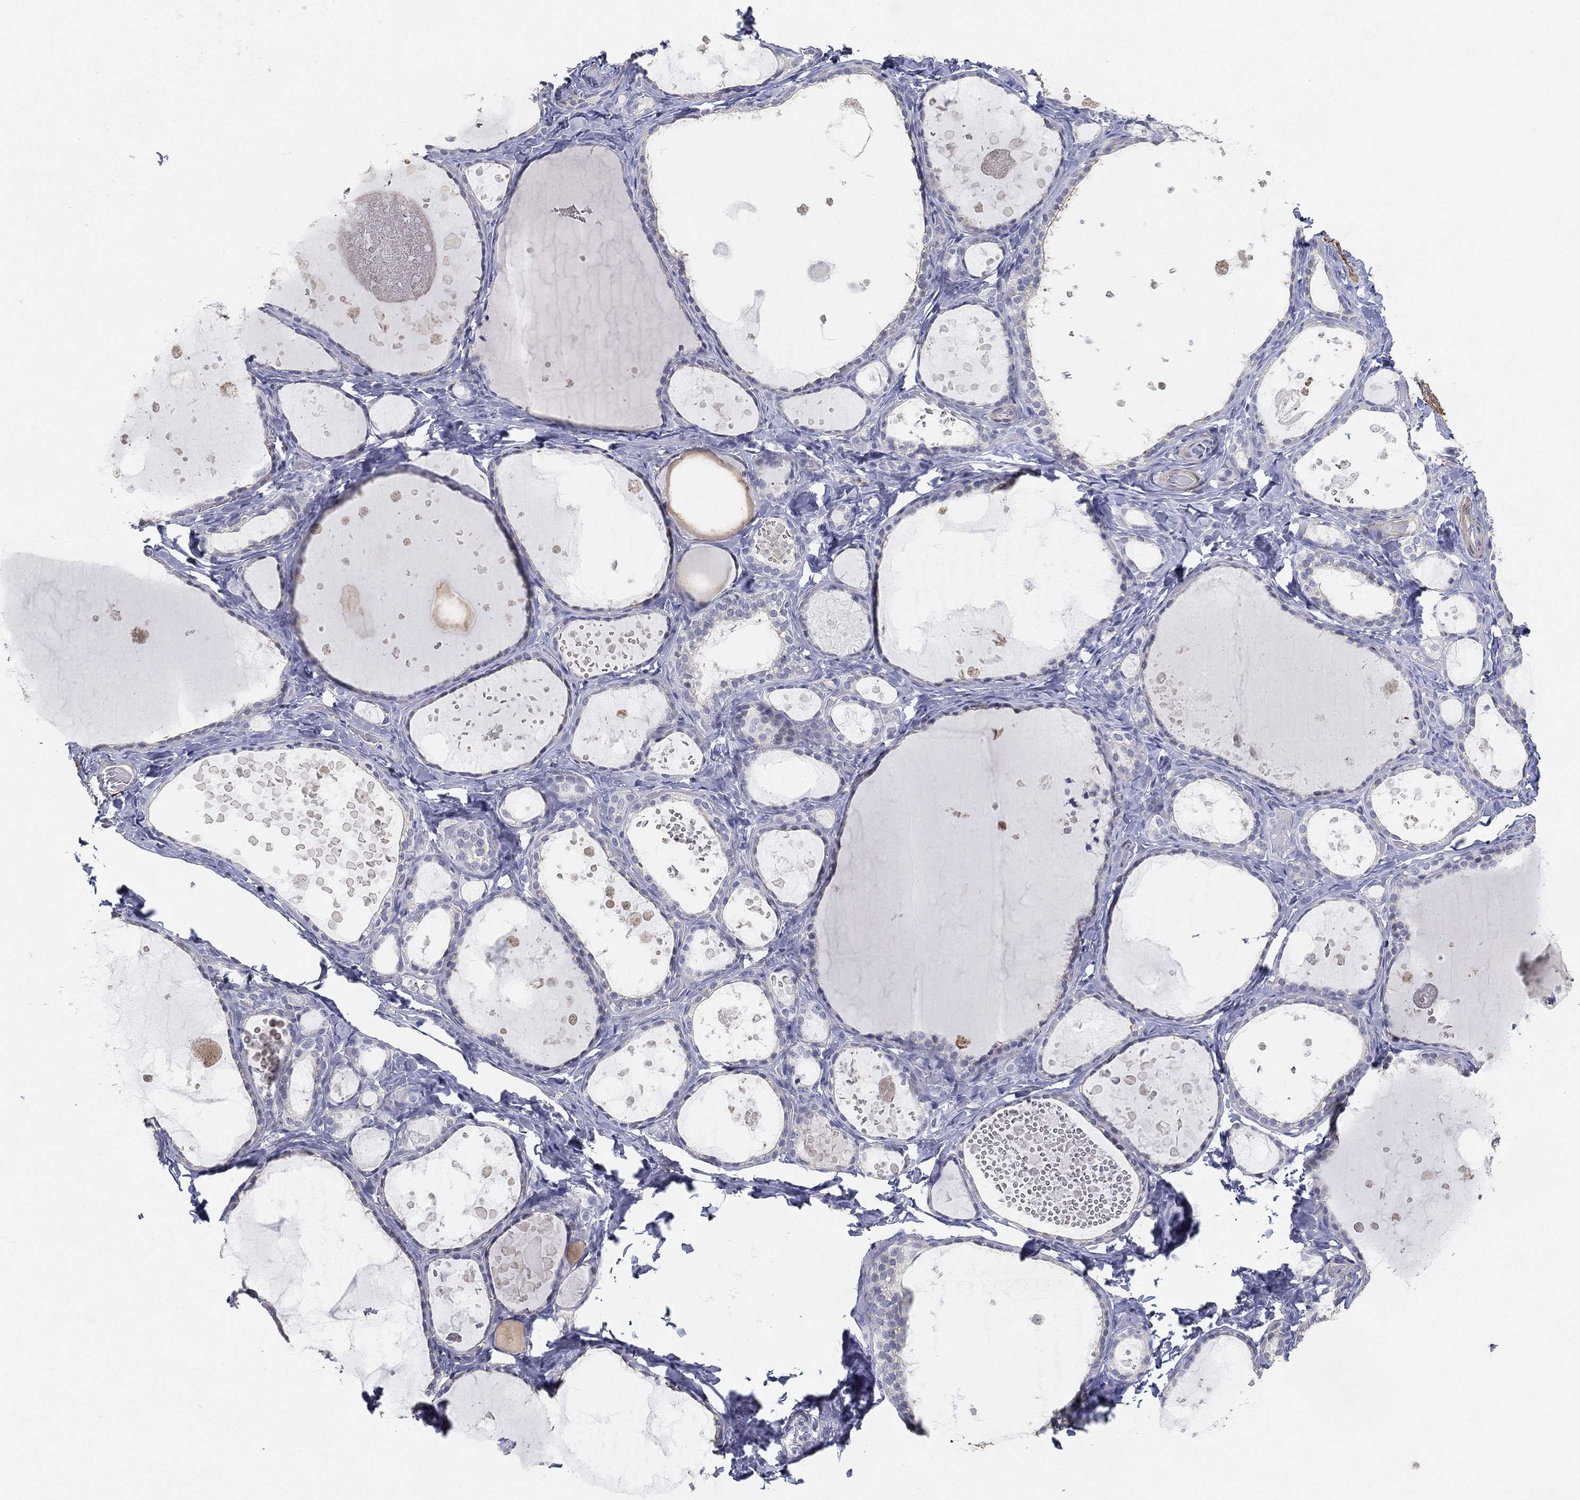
{"staining": {"intensity": "negative", "quantity": "none", "location": "none"}, "tissue": "thyroid gland", "cell_type": "Glandular cells", "image_type": "normal", "snomed": [{"axis": "morphology", "description": "Normal tissue, NOS"}, {"axis": "topography", "description": "Thyroid gland"}], "caption": "High power microscopy photomicrograph of an immunohistochemistry (IHC) micrograph of normal thyroid gland, revealing no significant staining in glandular cells.", "gene": "GPR61", "patient": {"sex": "female", "age": 56}}